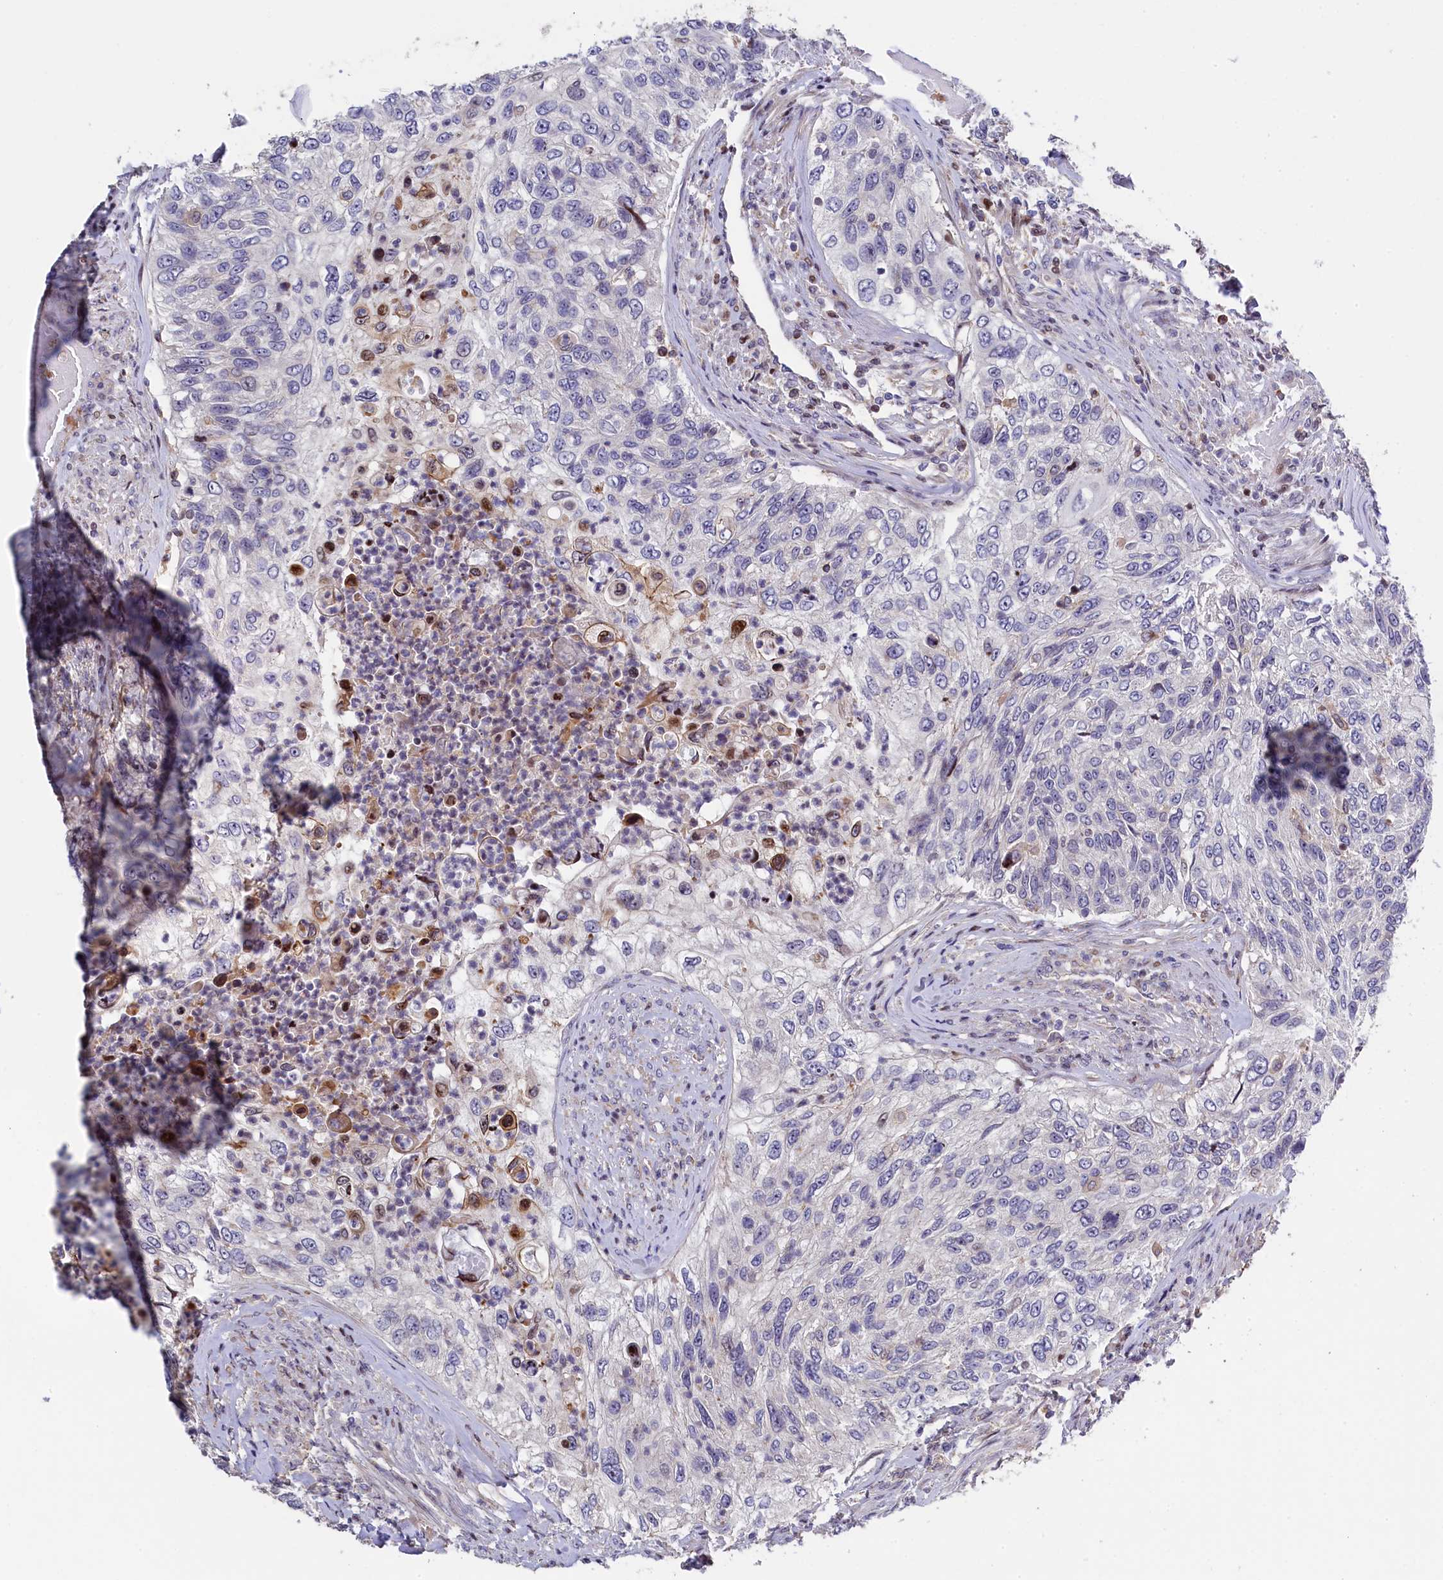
{"staining": {"intensity": "negative", "quantity": "none", "location": "none"}, "tissue": "urothelial cancer", "cell_type": "Tumor cells", "image_type": "cancer", "snomed": [{"axis": "morphology", "description": "Urothelial carcinoma, High grade"}, {"axis": "topography", "description": "Urinary bladder"}], "caption": "This is a image of immunohistochemistry staining of urothelial cancer, which shows no staining in tumor cells. Nuclei are stained in blue.", "gene": "TGDS", "patient": {"sex": "female", "age": 60}}